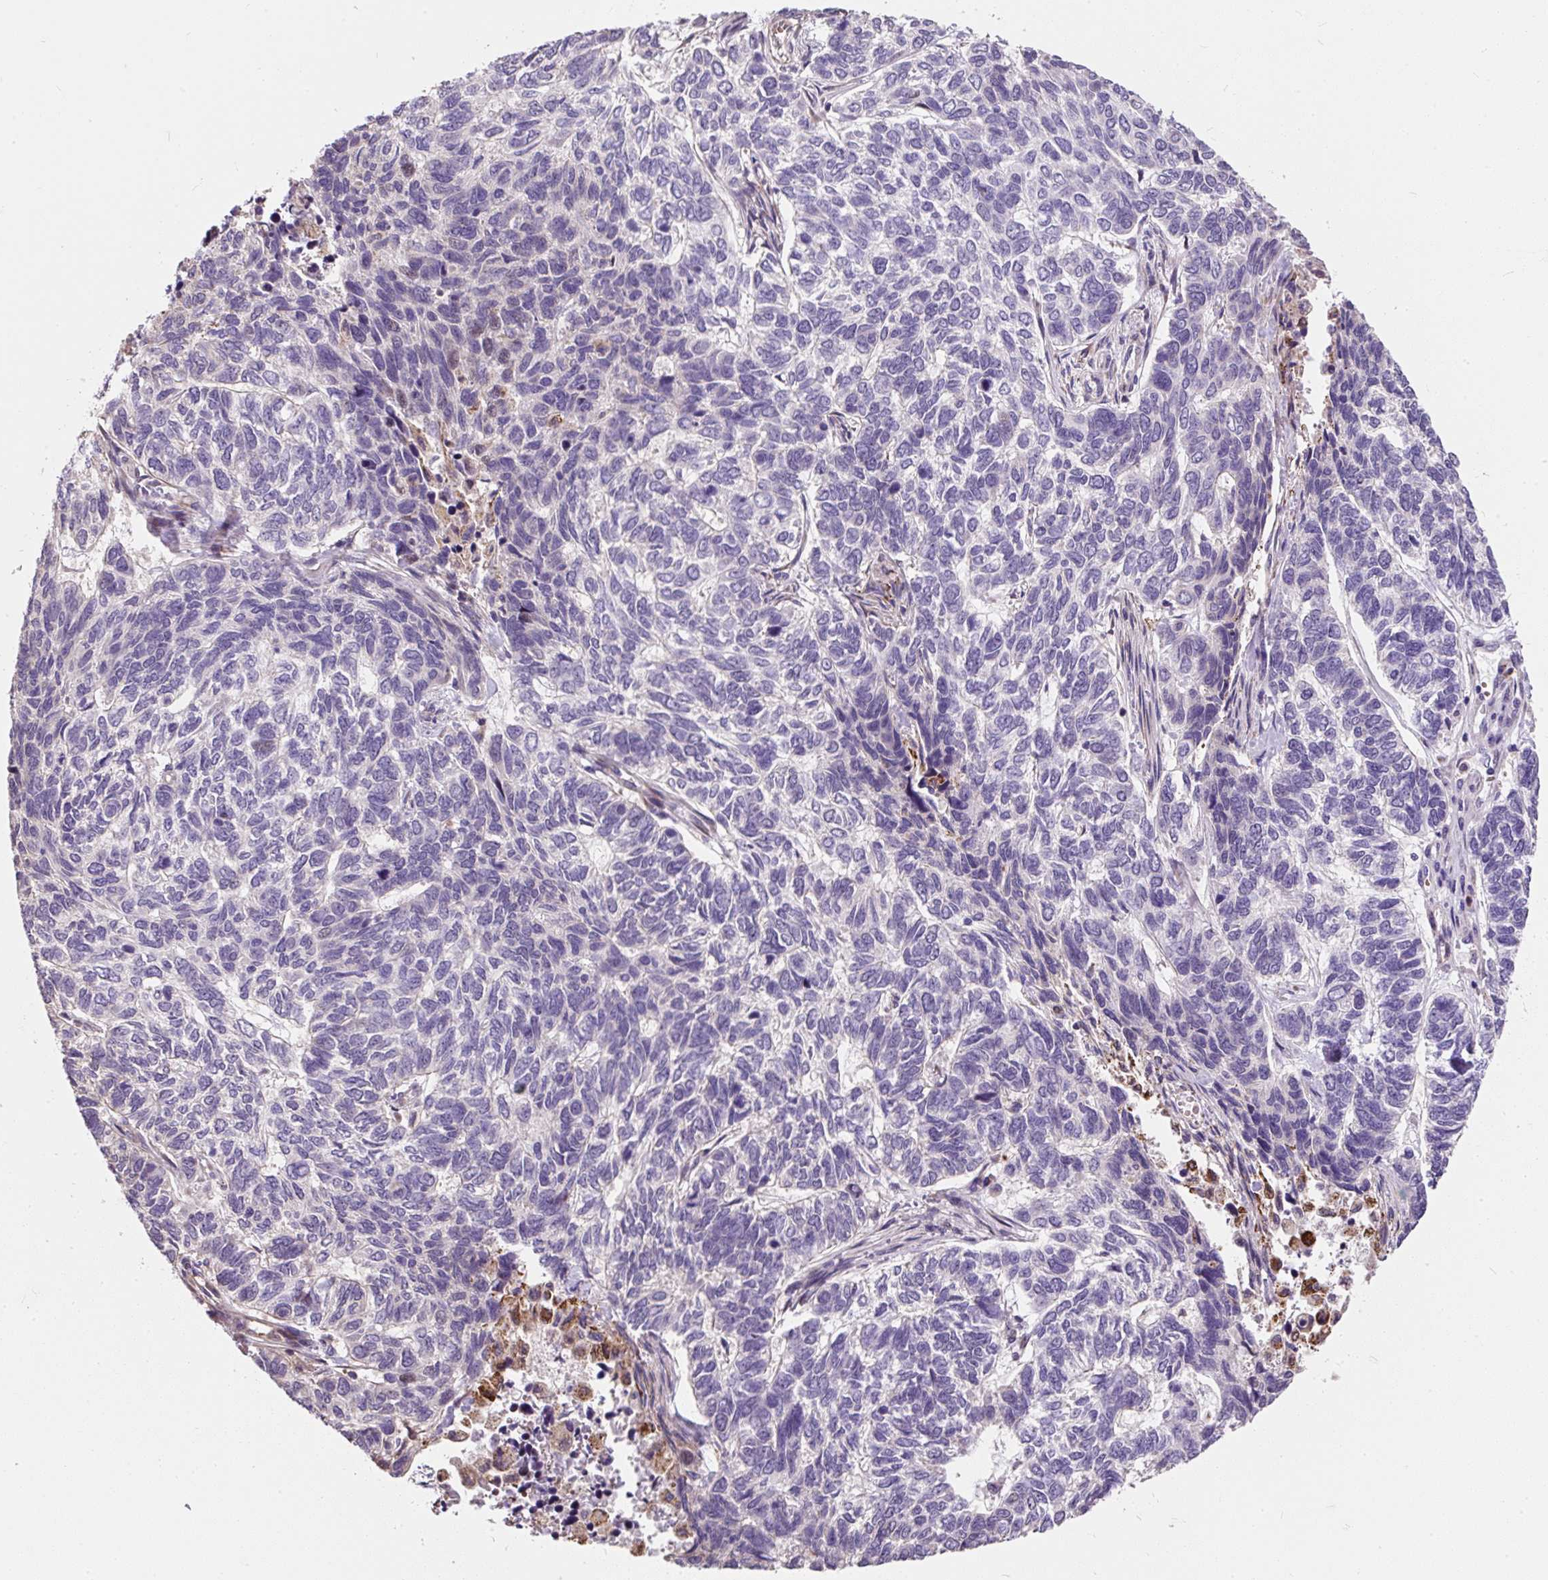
{"staining": {"intensity": "negative", "quantity": "none", "location": "none"}, "tissue": "skin cancer", "cell_type": "Tumor cells", "image_type": "cancer", "snomed": [{"axis": "morphology", "description": "Basal cell carcinoma"}, {"axis": "topography", "description": "Skin"}], "caption": "IHC of human skin cancer (basal cell carcinoma) displays no staining in tumor cells.", "gene": "PUS7L", "patient": {"sex": "female", "age": 65}}